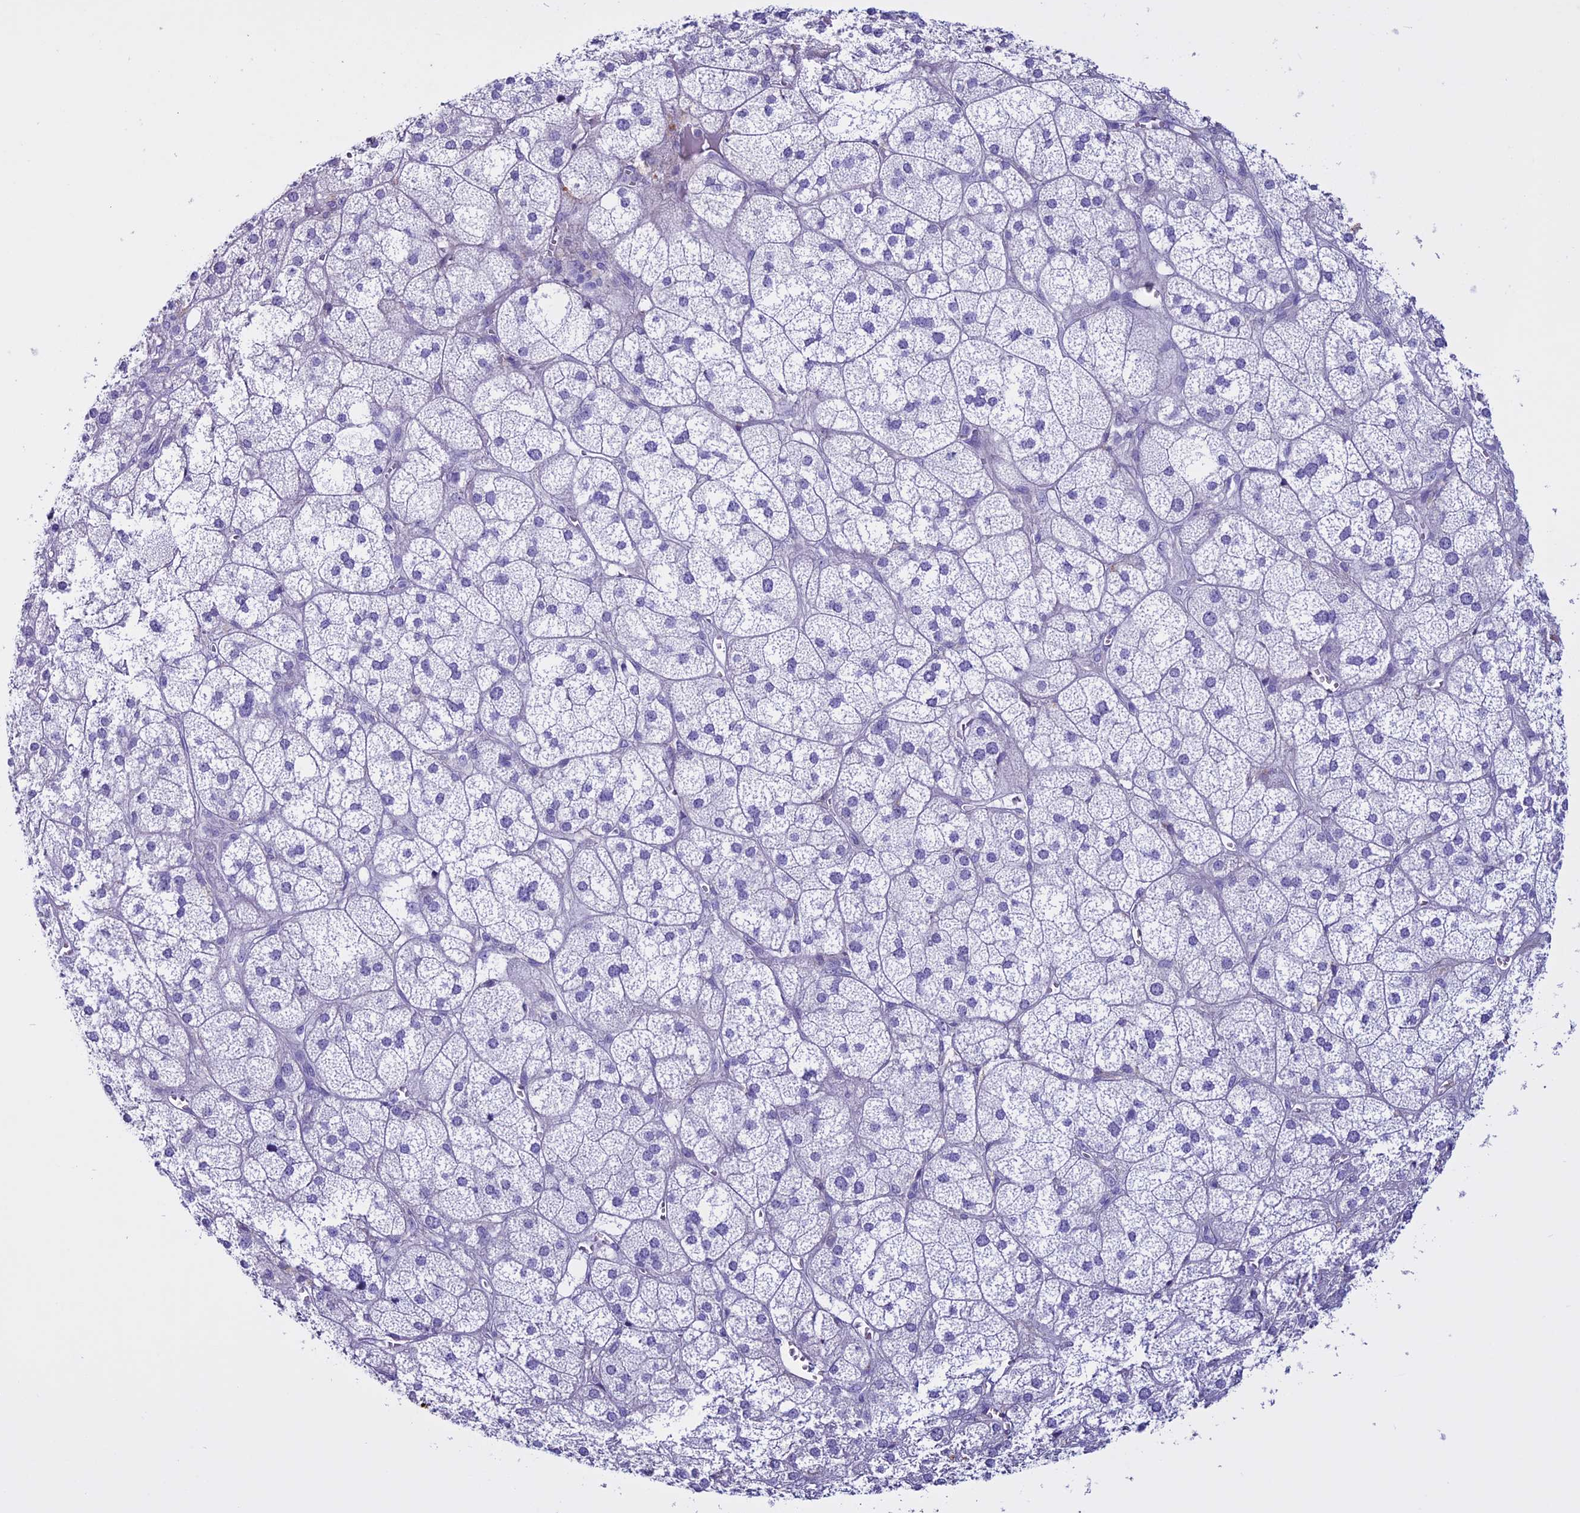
{"staining": {"intensity": "negative", "quantity": "none", "location": "none"}, "tissue": "adrenal gland", "cell_type": "Glandular cells", "image_type": "normal", "snomed": [{"axis": "morphology", "description": "Normal tissue, NOS"}, {"axis": "topography", "description": "Adrenal gland"}], "caption": "This histopathology image is of unremarkable adrenal gland stained with immunohistochemistry (IHC) to label a protein in brown with the nuclei are counter-stained blue. There is no expression in glandular cells. (IHC, brightfield microscopy, high magnification).", "gene": "CLEC2L", "patient": {"sex": "female", "age": 61}}